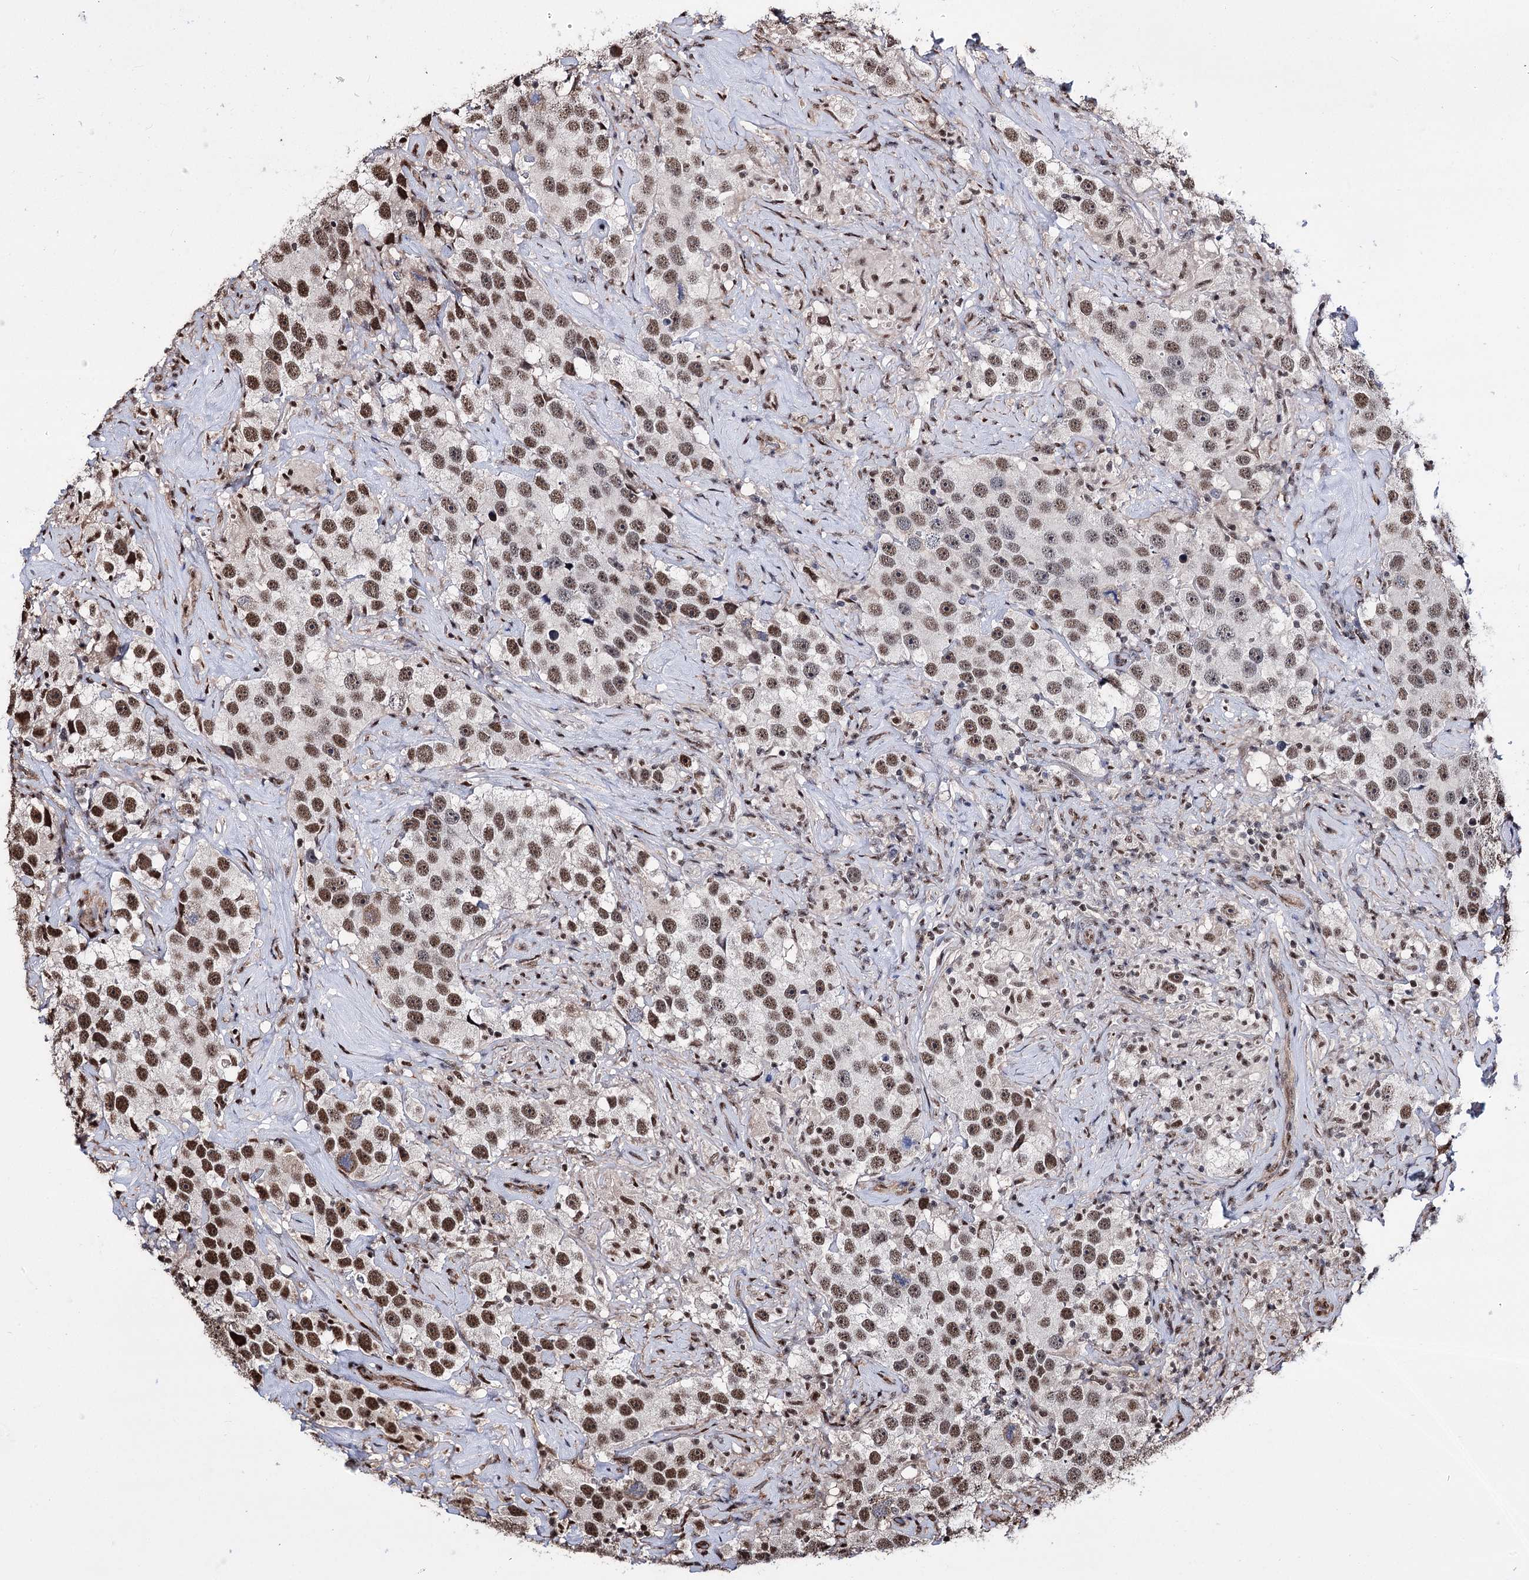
{"staining": {"intensity": "moderate", "quantity": ">75%", "location": "nuclear"}, "tissue": "testis cancer", "cell_type": "Tumor cells", "image_type": "cancer", "snomed": [{"axis": "morphology", "description": "Seminoma, NOS"}, {"axis": "topography", "description": "Testis"}], "caption": "This histopathology image exhibits immunohistochemistry (IHC) staining of testis seminoma, with medium moderate nuclear staining in about >75% of tumor cells.", "gene": "CHMP7", "patient": {"sex": "male", "age": 49}}